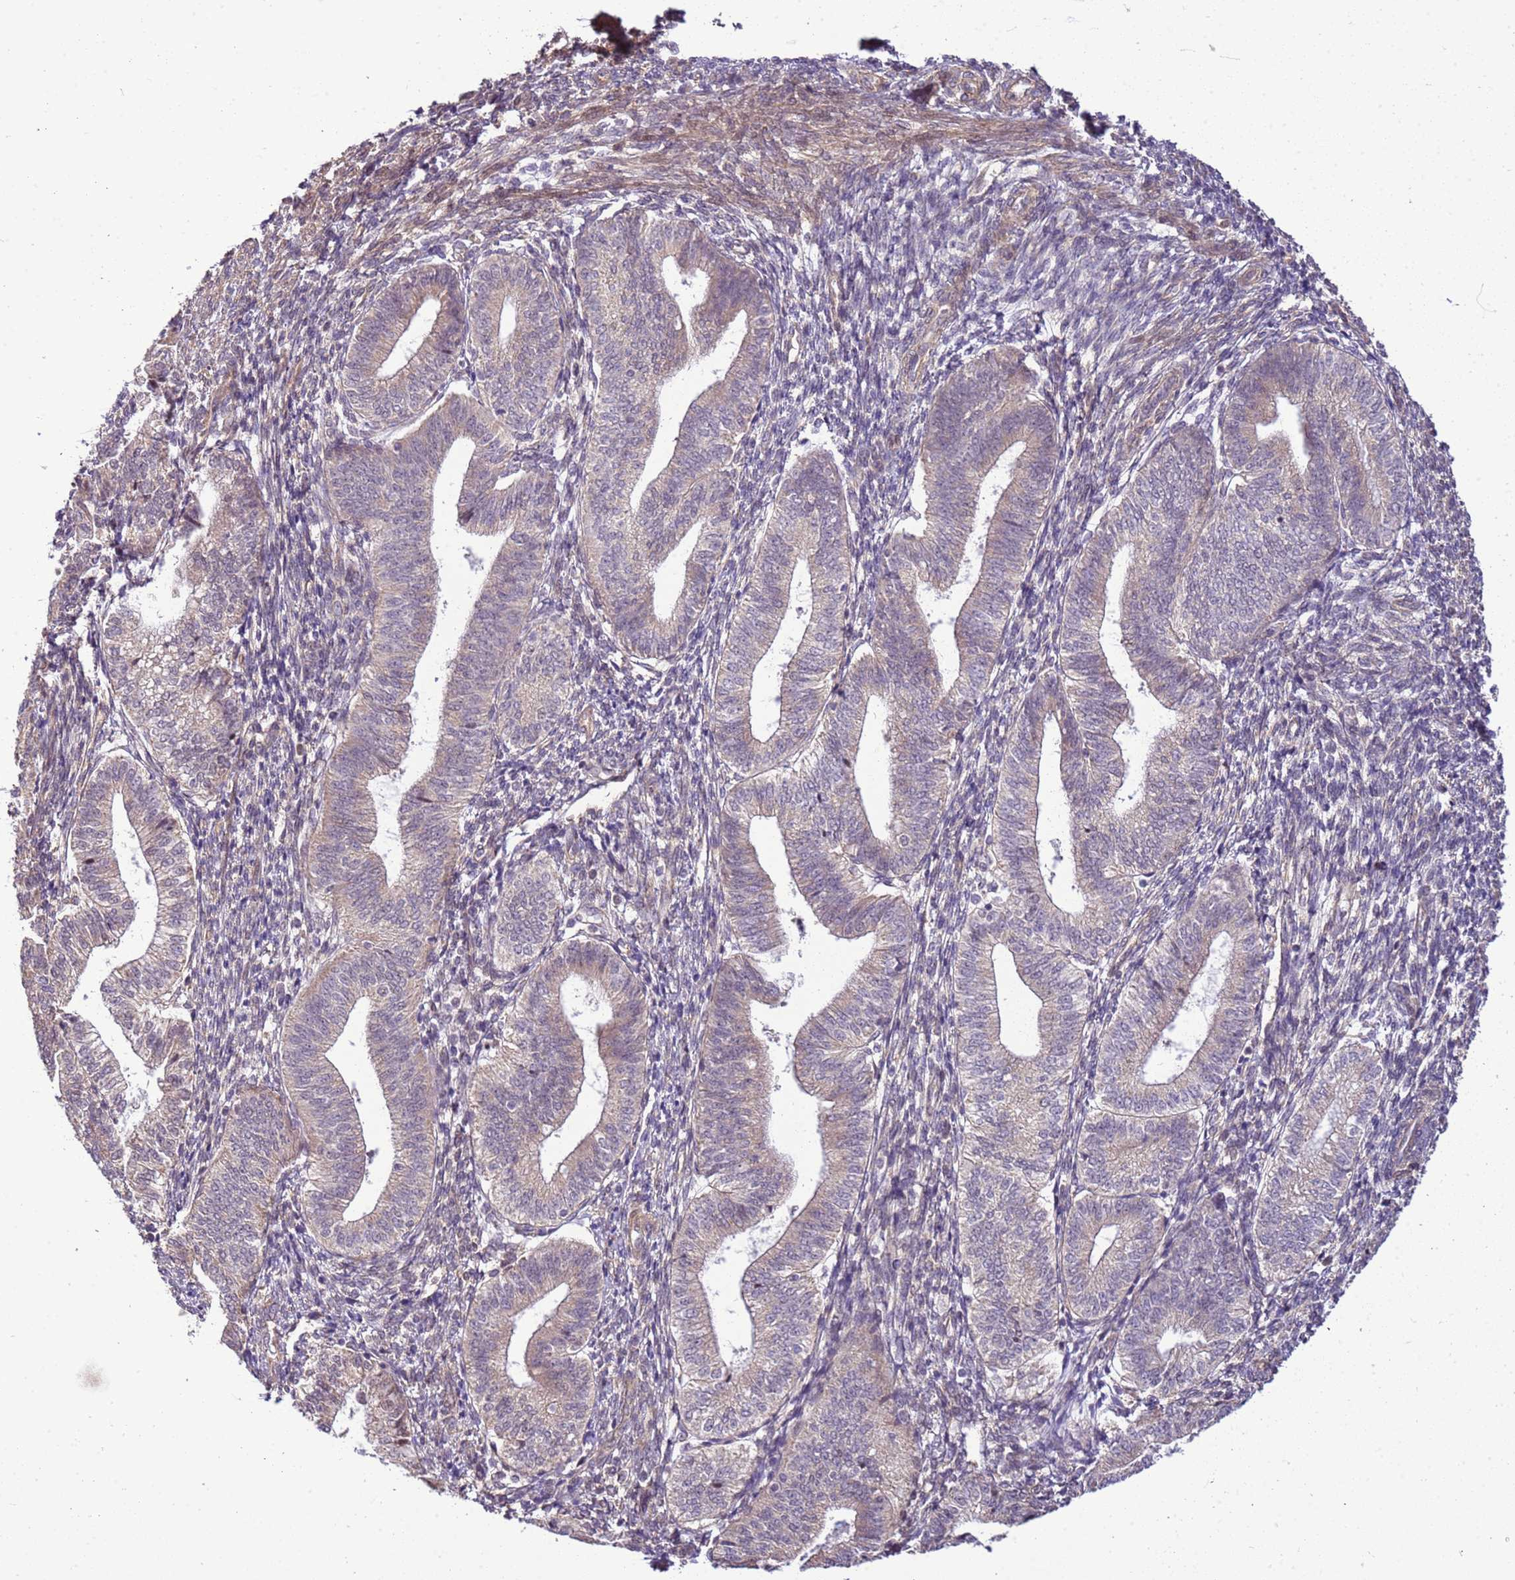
{"staining": {"intensity": "weak", "quantity": "25%-75%", "location": "cytoplasmic/membranous"}, "tissue": "endometrium", "cell_type": "Cells in endometrial stroma", "image_type": "normal", "snomed": [{"axis": "morphology", "description": "Normal tissue, NOS"}, {"axis": "topography", "description": "Endometrium"}], "caption": "Protein expression analysis of unremarkable human endometrium reveals weak cytoplasmic/membranous staining in approximately 25%-75% of cells in endometrial stroma. (DAB IHC with brightfield microscopy, high magnification).", "gene": "SCARA3", "patient": {"sex": "female", "age": 34}}